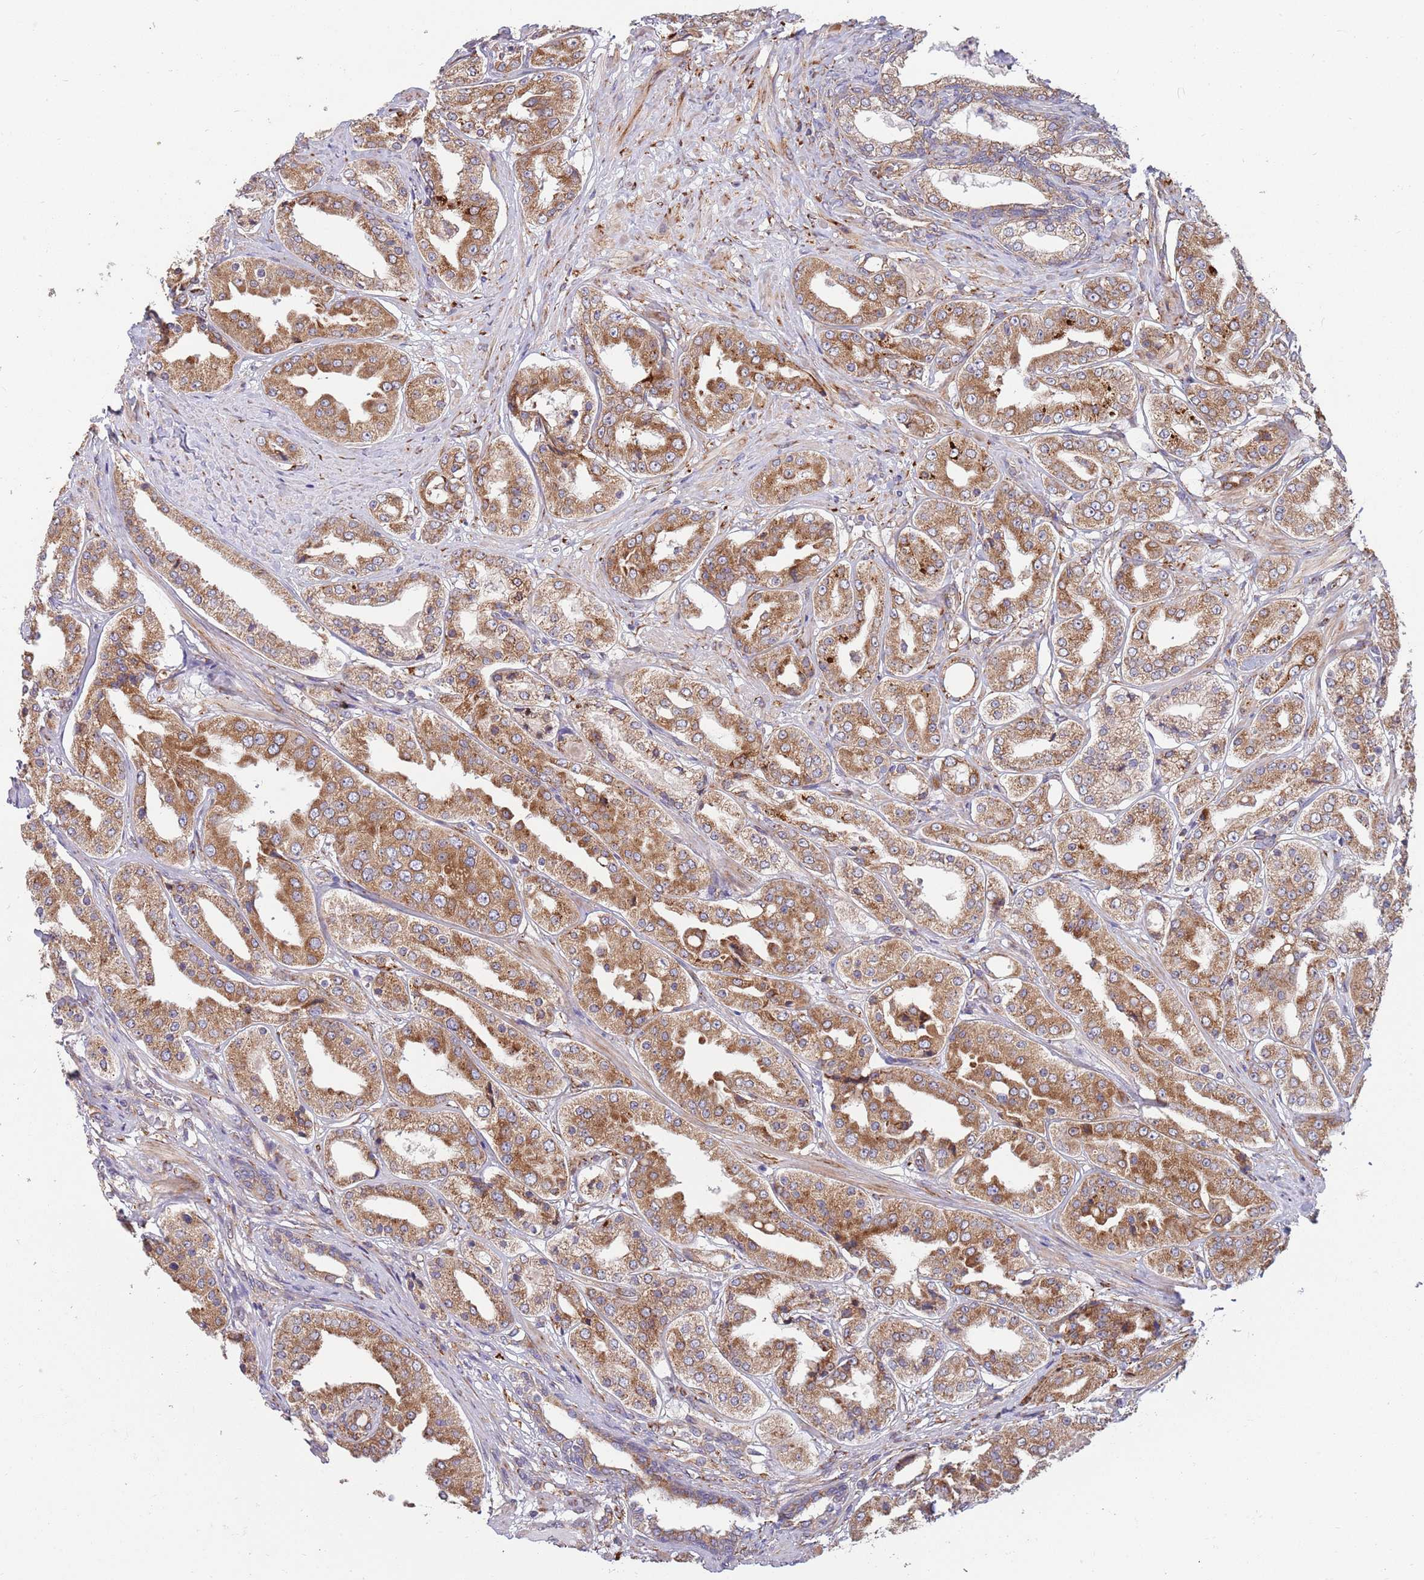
{"staining": {"intensity": "moderate", "quantity": ">75%", "location": "cytoplasmic/membranous"}, "tissue": "prostate cancer", "cell_type": "Tumor cells", "image_type": "cancer", "snomed": [{"axis": "morphology", "description": "Adenocarcinoma, High grade"}, {"axis": "topography", "description": "Prostate"}], "caption": "High-magnification brightfield microscopy of prostate cancer (high-grade adenocarcinoma) stained with DAB (3,3'-diaminobenzidine) (brown) and counterstained with hematoxylin (blue). tumor cells exhibit moderate cytoplasmic/membranous positivity is appreciated in approximately>75% of cells.", "gene": "ARMCX6", "patient": {"sex": "male", "age": 63}}